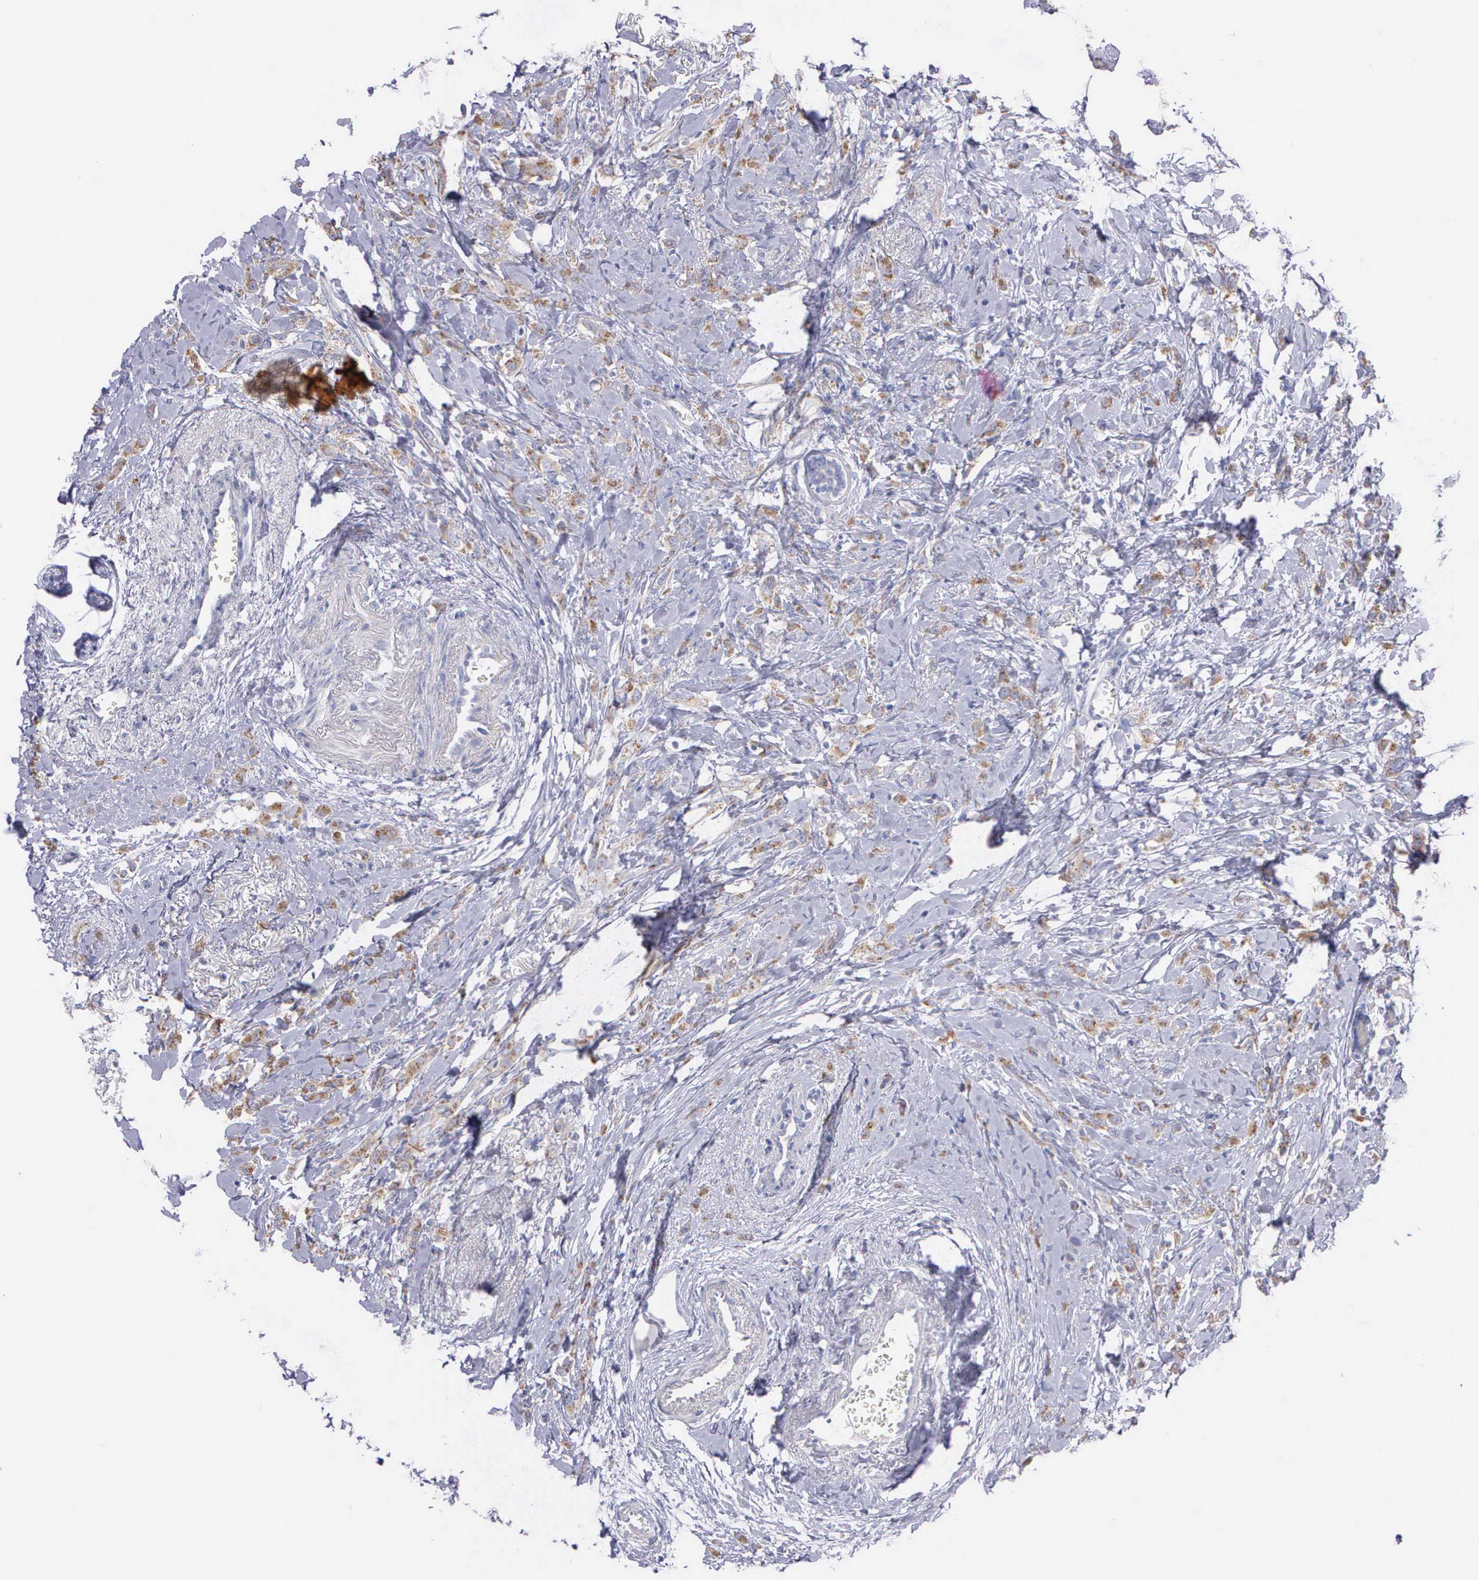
{"staining": {"intensity": "moderate", "quantity": ">75%", "location": "cytoplasmic/membranous"}, "tissue": "breast cancer", "cell_type": "Tumor cells", "image_type": "cancer", "snomed": [{"axis": "morphology", "description": "Lobular carcinoma"}, {"axis": "topography", "description": "Breast"}], "caption": "DAB immunohistochemical staining of human breast cancer (lobular carcinoma) shows moderate cytoplasmic/membranous protein positivity in approximately >75% of tumor cells. (Stains: DAB (3,3'-diaminobenzidine) in brown, nuclei in blue, Microscopy: brightfield microscopy at high magnification).", "gene": "MIA2", "patient": {"sex": "female", "age": 57}}